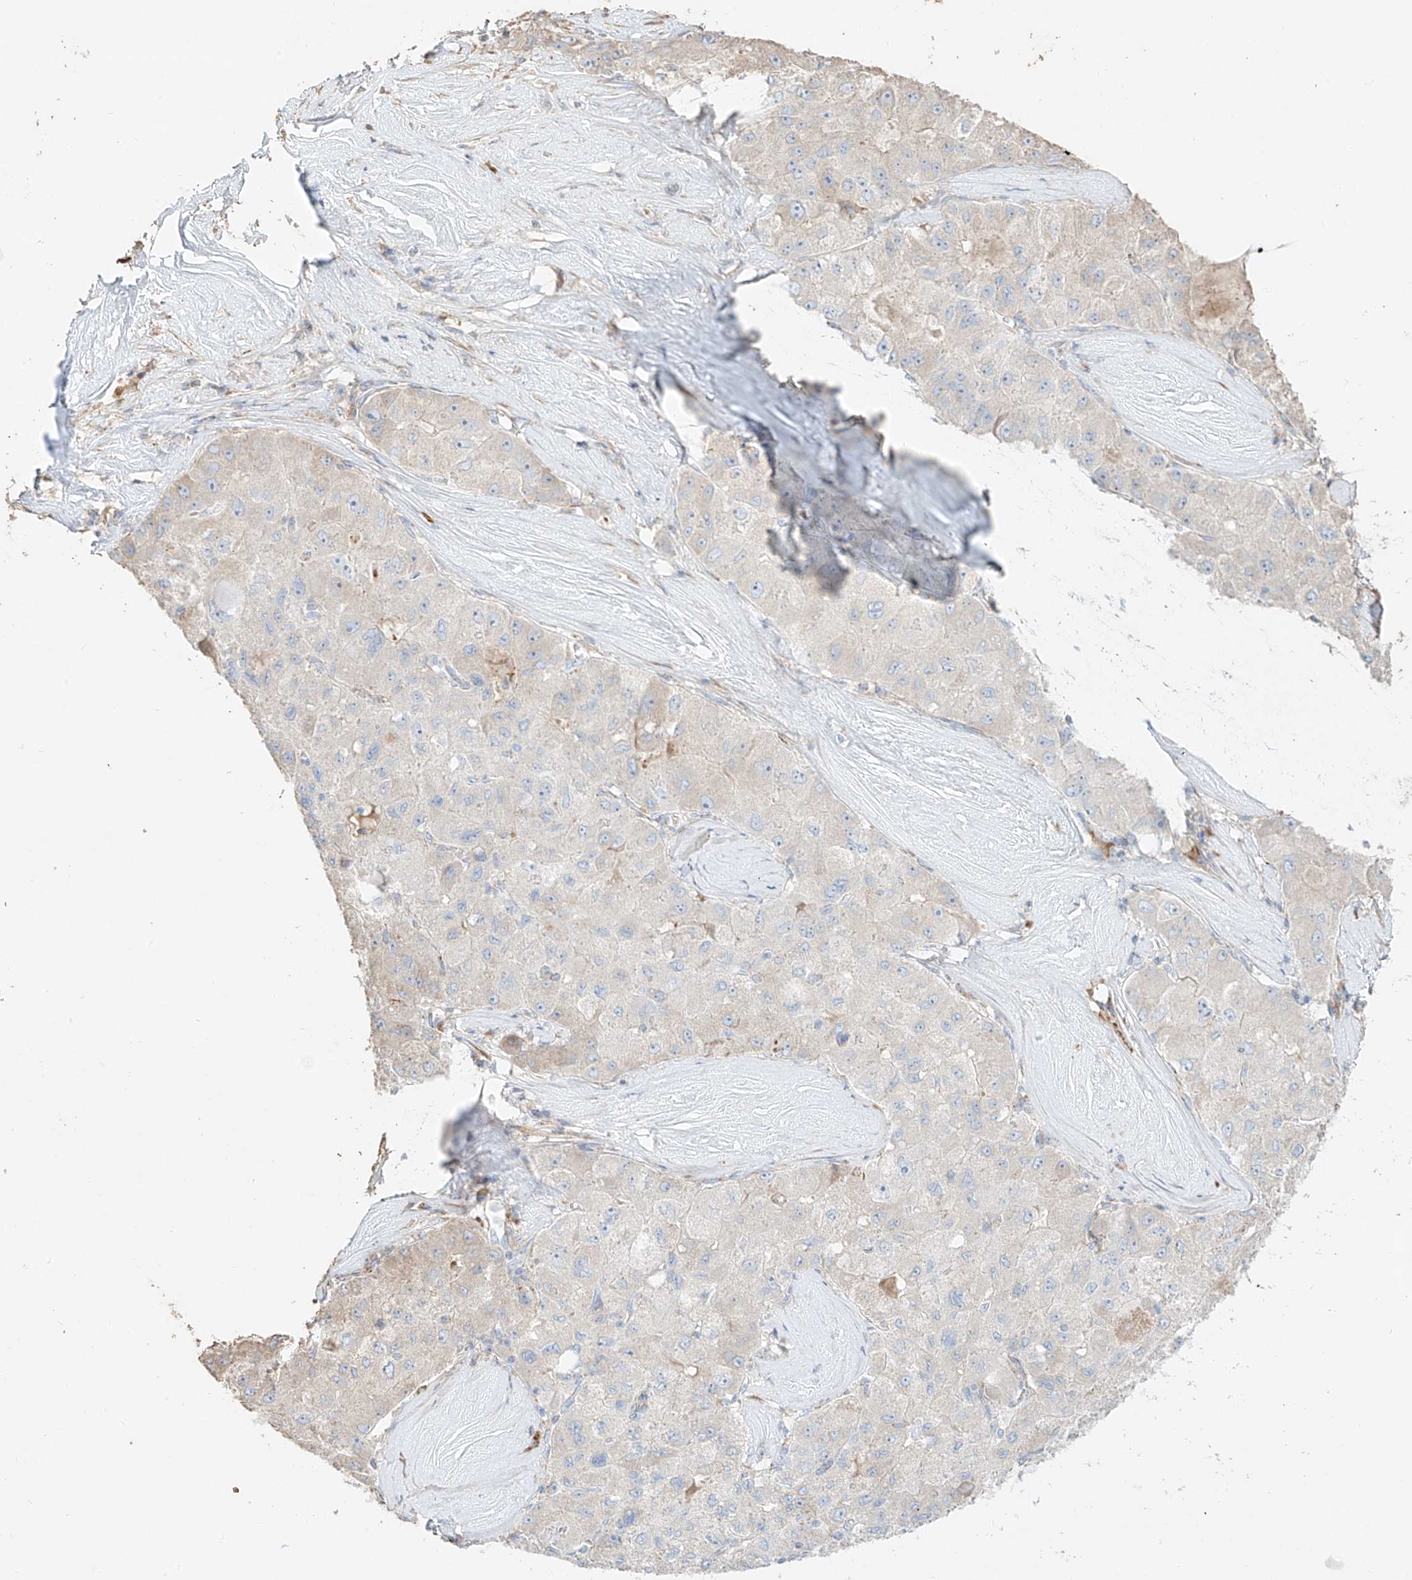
{"staining": {"intensity": "negative", "quantity": "none", "location": "none"}, "tissue": "liver cancer", "cell_type": "Tumor cells", "image_type": "cancer", "snomed": [{"axis": "morphology", "description": "Carcinoma, Hepatocellular, NOS"}, {"axis": "topography", "description": "Liver"}], "caption": "A high-resolution photomicrograph shows immunohistochemistry staining of liver cancer, which reveals no significant positivity in tumor cells.", "gene": "COLGALT2", "patient": {"sex": "male", "age": 80}}